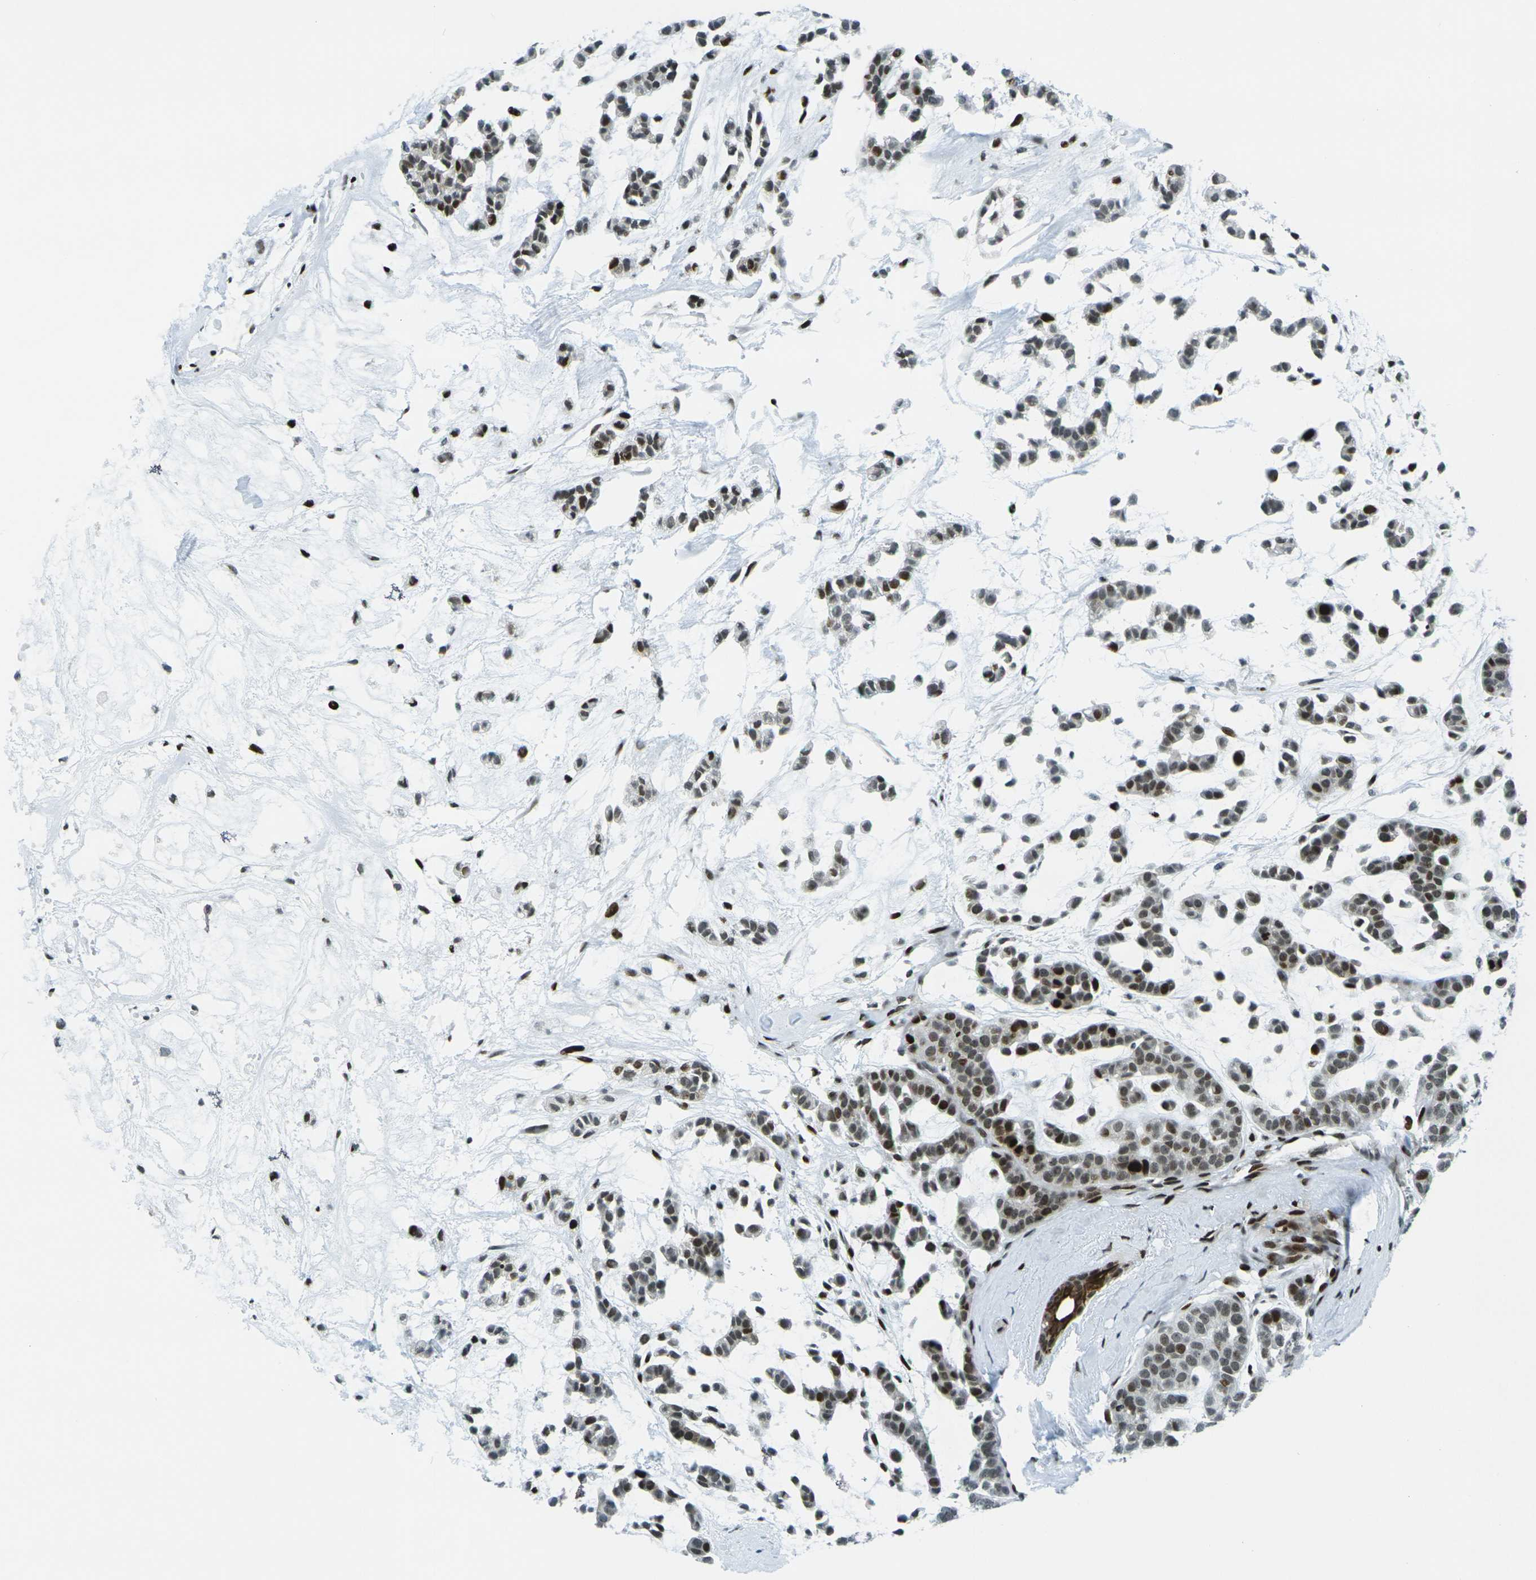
{"staining": {"intensity": "strong", "quantity": ">75%", "location": "nuclear"}, "tissue": "head and neck cancer", "cell_type": "Tumor cells", "image_type": "cancer", "snomed": [{"axis": "morphology", "description": "Adenocarcinoma, NOS"}, {"axis": "morphology", "description": "Adenoma, NOS"}, {"axis": "topography", "description": "Head-Neck"}], "caption": "A brown stain labels strong nuclear expression of a protein in human head and neck cancer (adenocarcinoma) tumor cells. (IHC, brightfield microscopy, high magnification).", "gene": "H3-3A", "patient": {"sex": "female", "age": 55}}